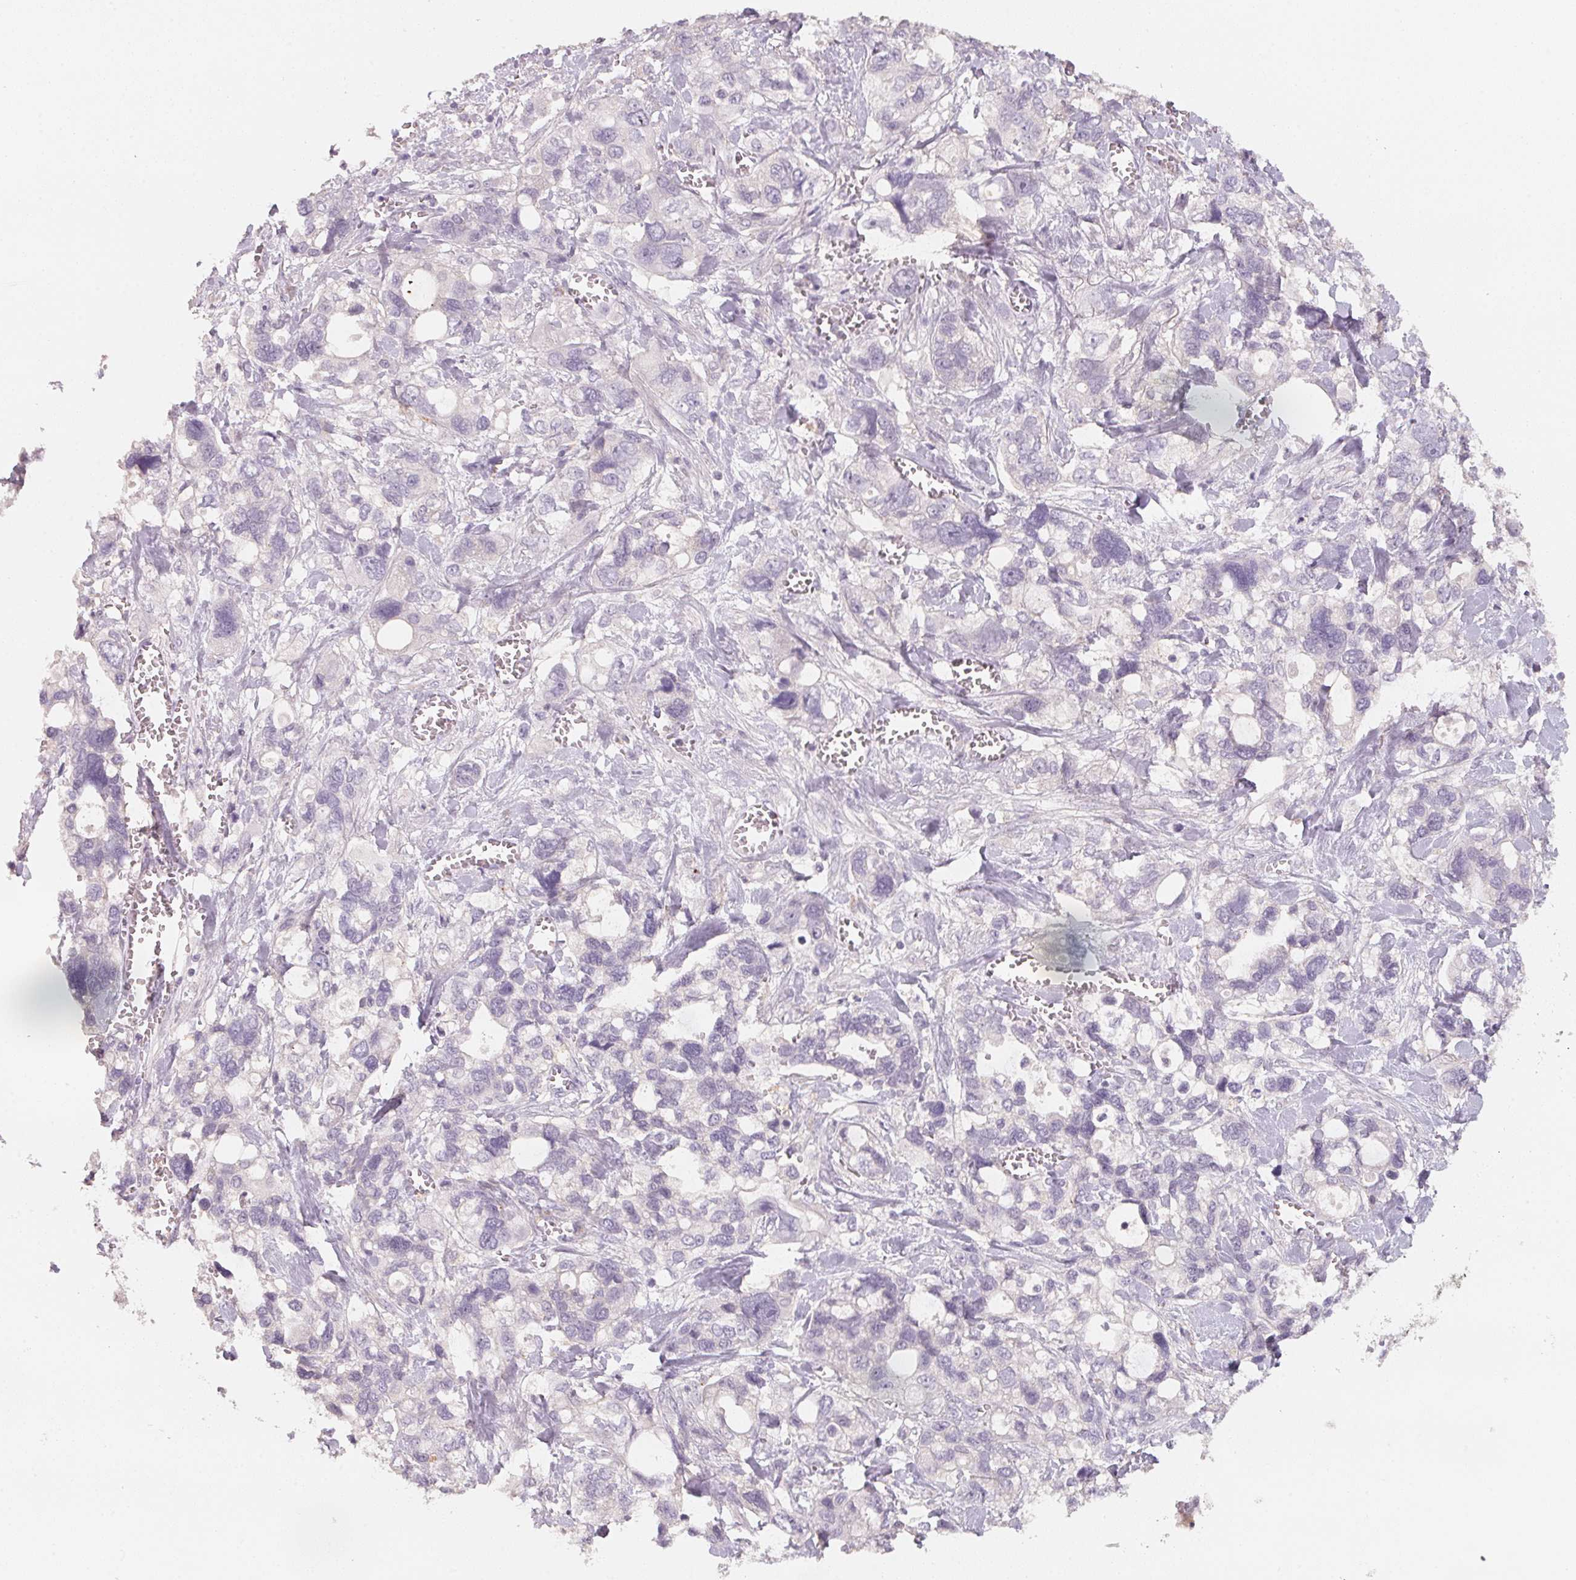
{"staining": {"intensity": "negative", "quantity": "none", "location": "none"}, "tissue": "stomach cancer", "cell_type": "Tumor cells", "image_type": "cancer", "snomed": [{"axis": "morphology", "description": "Adenocarcinoma, NOS"}, {"axis": "topography", "description": "Stomach, upper"}], "caption": "Stomach cancer stained for a protein using immunohistochemistry reveals no positivity tumor cells.", "gene": "TREH", "patient": {"sex": "female", "age": 81}}